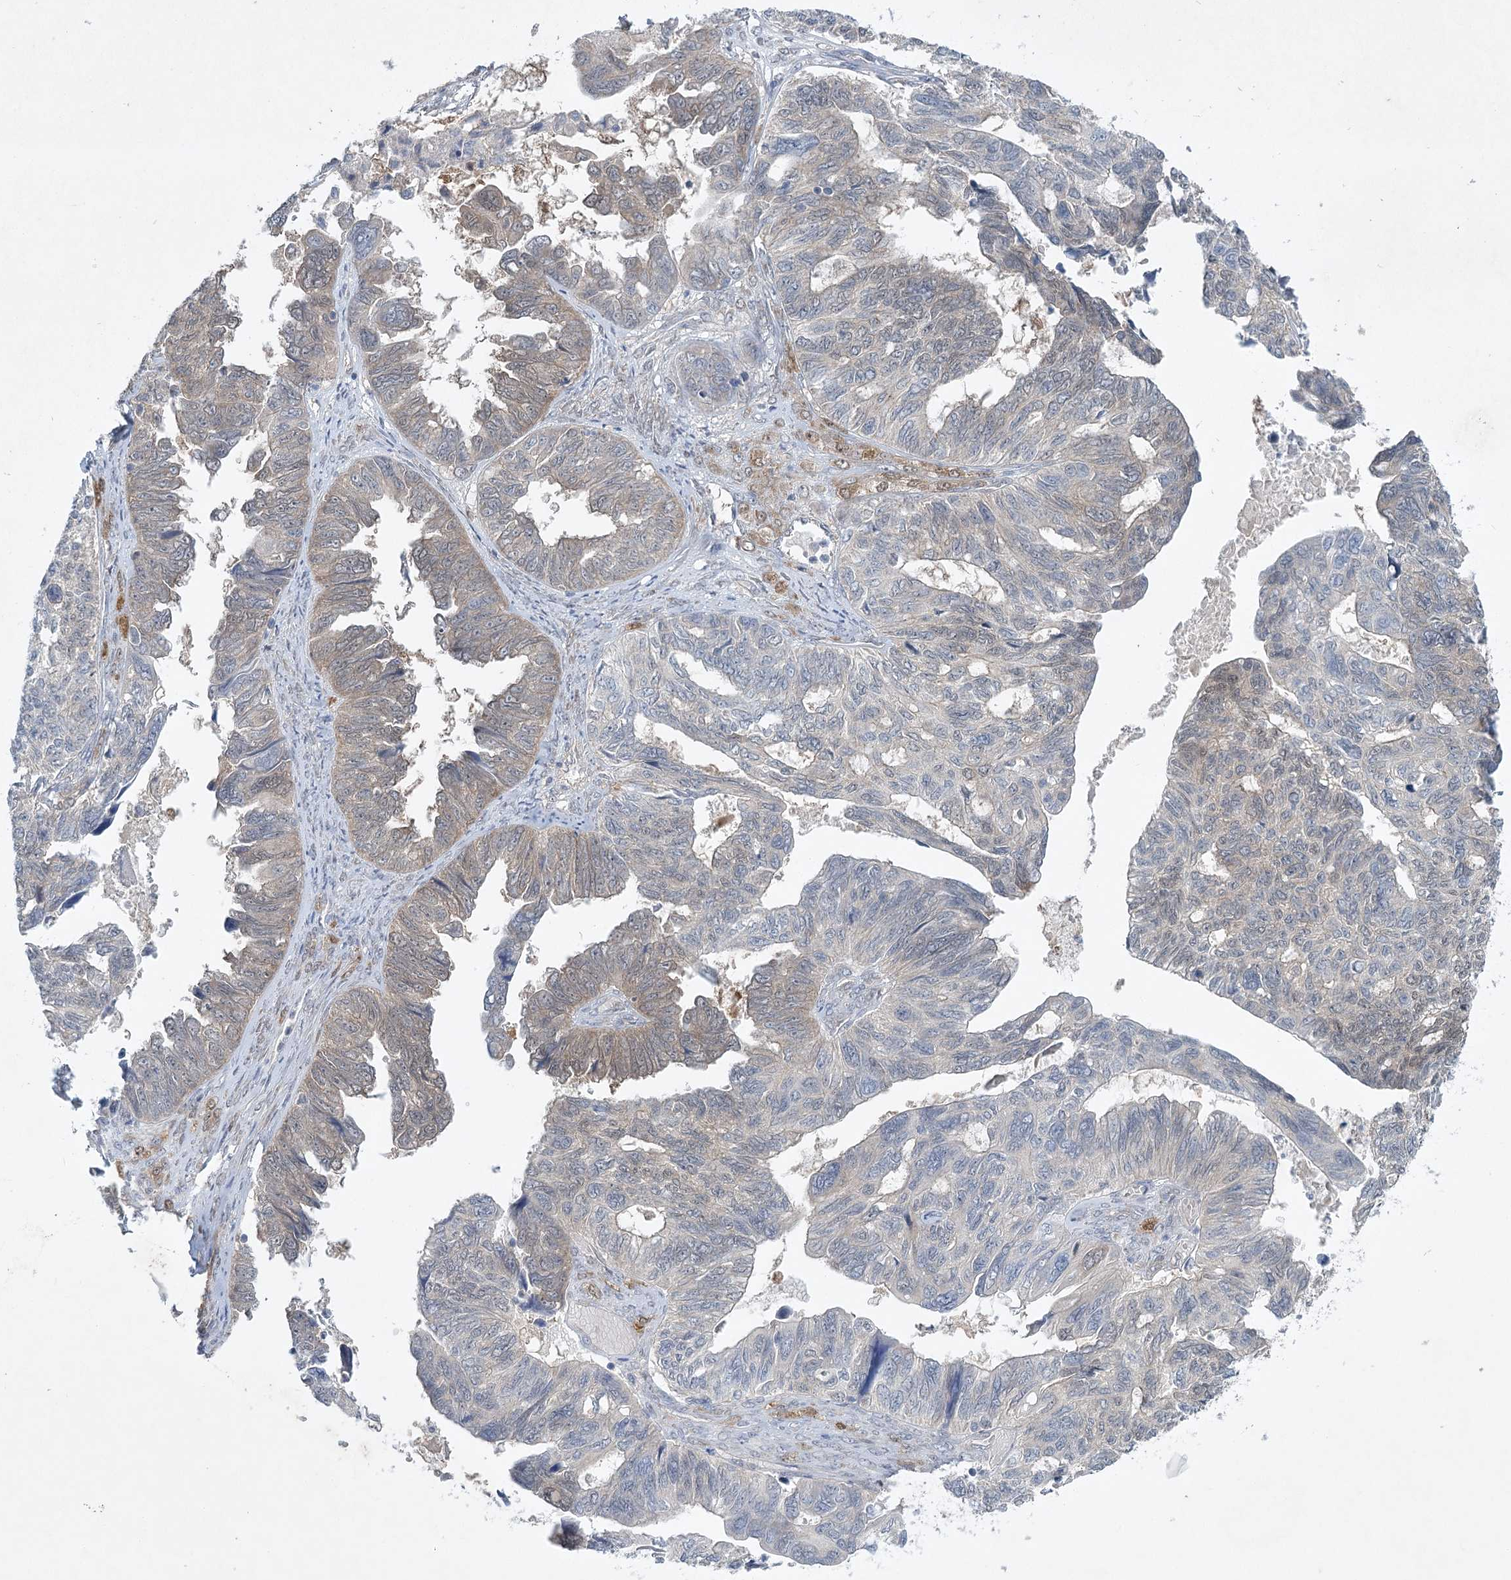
{"staining": {"intensity": "negative", "quantity": "none", "location": "none"}, "tissue": "ovarian cancer", "cell_type": "Tumor cells", "image_type": "cancer", "snomed": [{"axis": "morphology", "description": "Cystadenocarcinoma, serous, NOS"}, {"axis": "topography", "description": "Ovary"}], "caption": "Tumor cells are negative for protein expression in human ovarian cancer.", "gene": "AAMDC", "patient": {"sex": "female", "age": 79}}